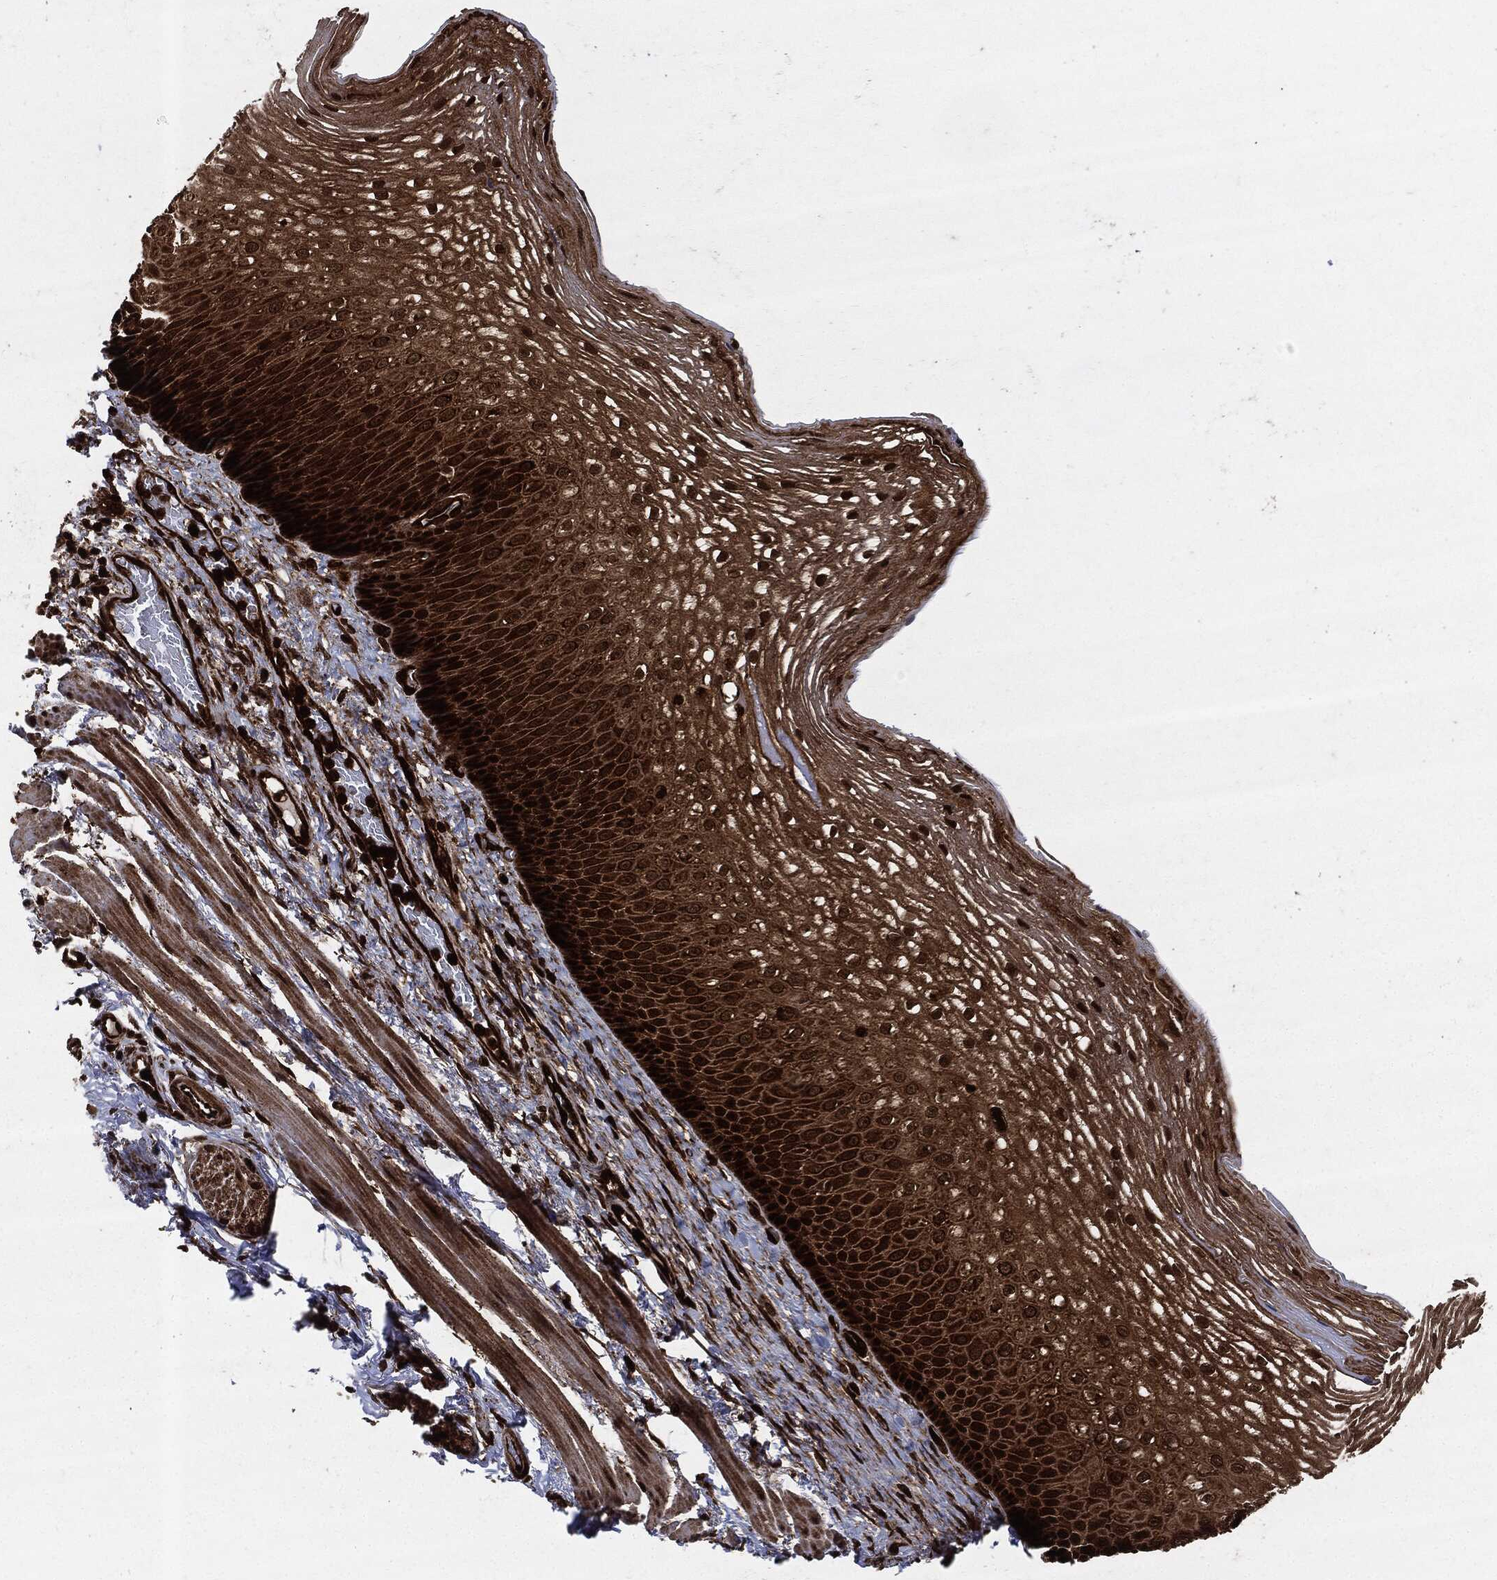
{"staining": {"intensity": "strong", "quantity": ">75%", "location": "cytoplasmic/membranous"}, "tissue": "esophagus", "cell_type": "Squamous epithelial cells", "image_type": "normal", "snomed": [{"axis": "morphology", "description": "Normal tissue, NOS"}, {"axis": "topography", "description": "Esophagus"}], "caption": "A histopathology image of esophagus stained for a protein demonstrates strong cytoplasmic/membranous brown staining in squamous epithelial cells.", "gene": "YWHAB", "patient": {"sex": "male", "age": 63}}